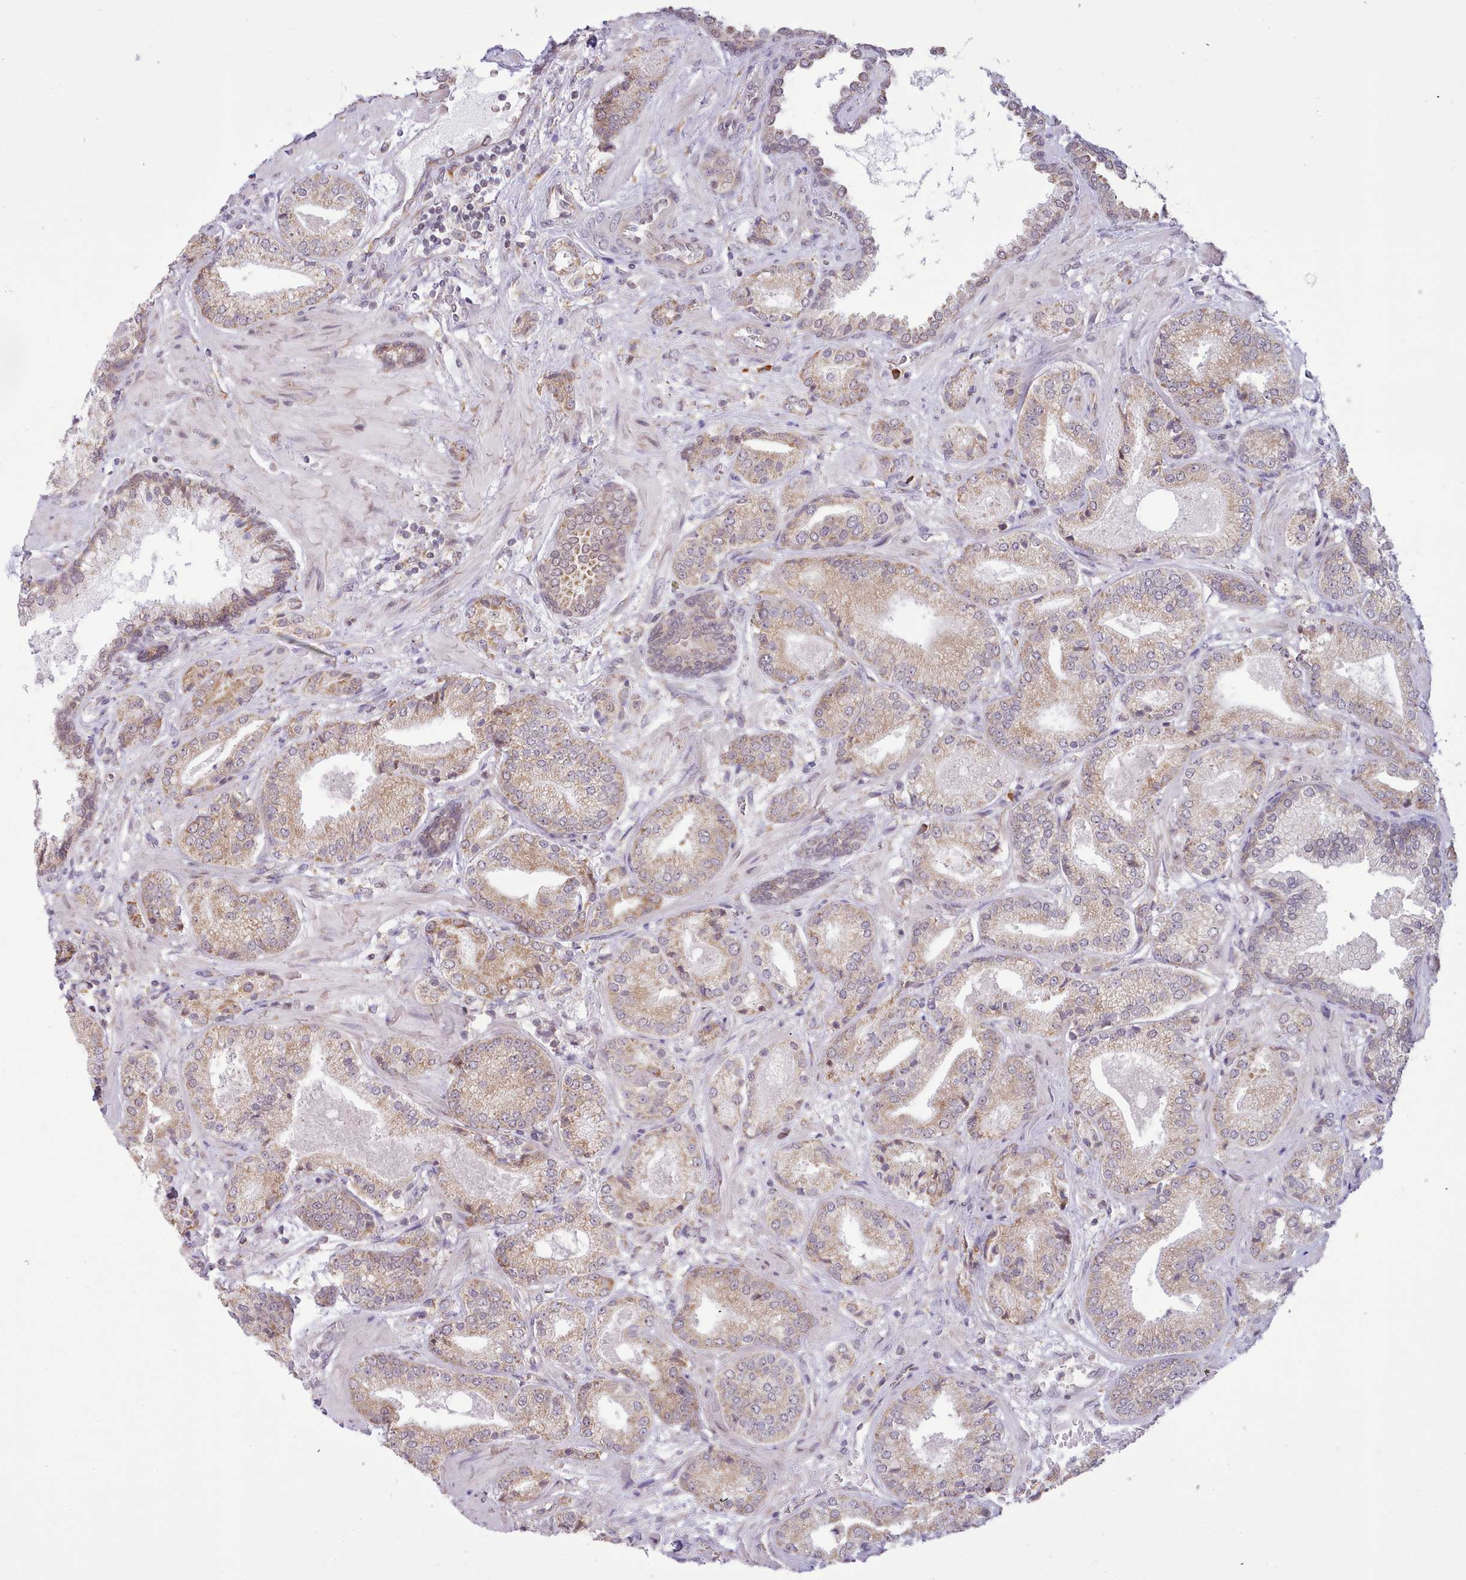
{"staining": {"intensity": "moderate", "quantity": "25%-75%", "location": "cytoplasmic/membranous"}, "tissue": "prostate cancer", "cell_type": "Tumor cells", "image_type": "cancer", "snomed": [{"axis": "morphology", "description": "Adenocarcinoma, High grade"}, {"axis": "topography", "description": "Prostate"}], "caption": "Brown immunohistochemical staining in human prostate cancer (high-grade adenocarcinoma) exhibits moderate cytoplasmic/membranous positivity in about 25%-75% of tumor cells.", "gene": "SEC61B", "patient": {"sex": "male", "age": 63}}